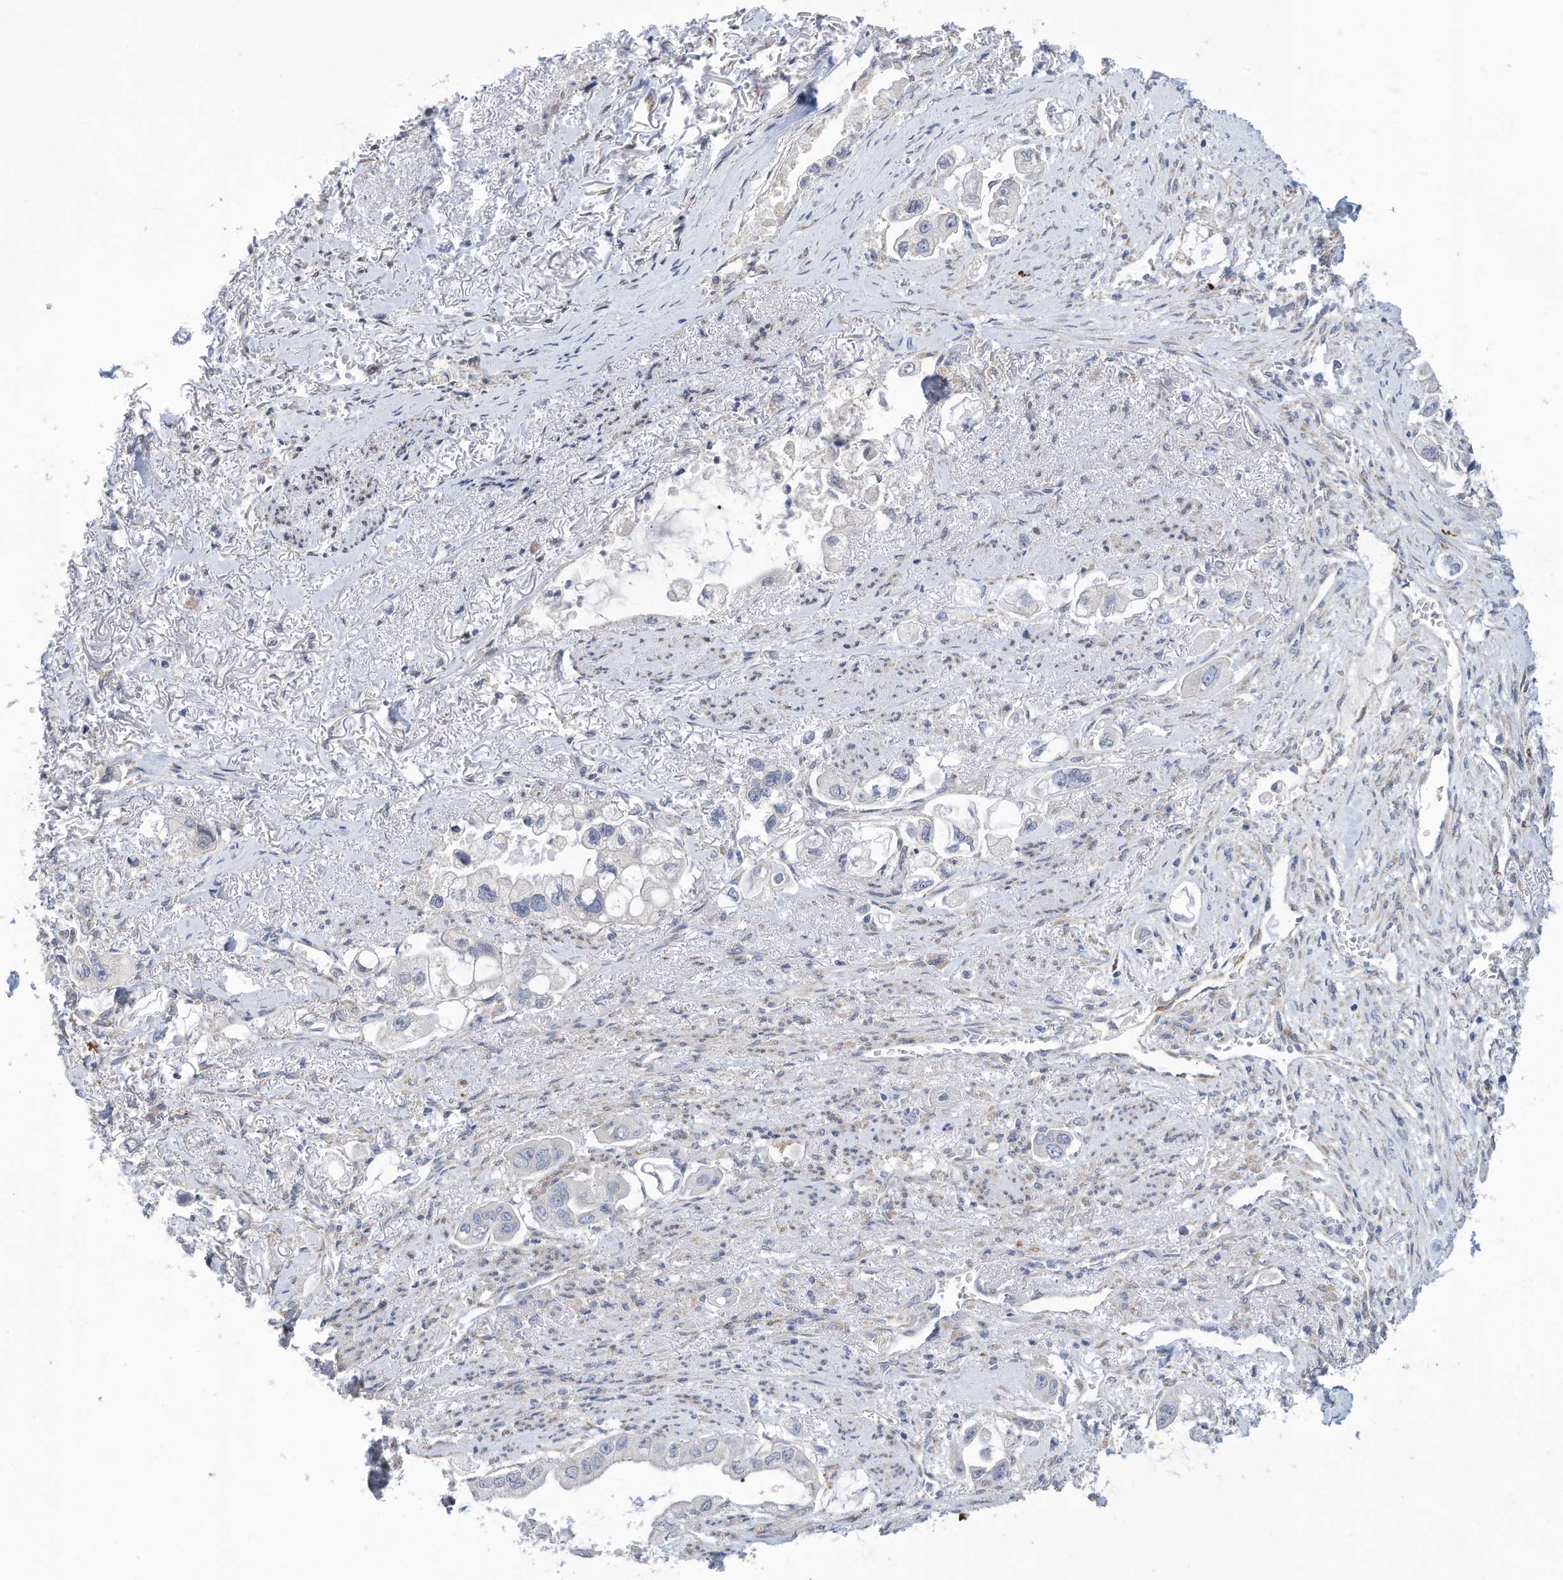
{"staining": {"intensity": "negative", "quantity": "none", "location": "none"}, "tissue": "stomach cancer", "cell_type": "Tumor cells", "image_type": "cancer", "snomed": [{"axis": "morphology", "description": "Adenocarcinoma, NOS"}, {"axis": "topography", "description": "Stomach"}], "caption": "Human adenocarcinoma (stomach) stained for a protein using IHC exhibits no positivity in tumor cells.", "gene": "ZNF292", "patient": {"sex": "male", "age": 62}}